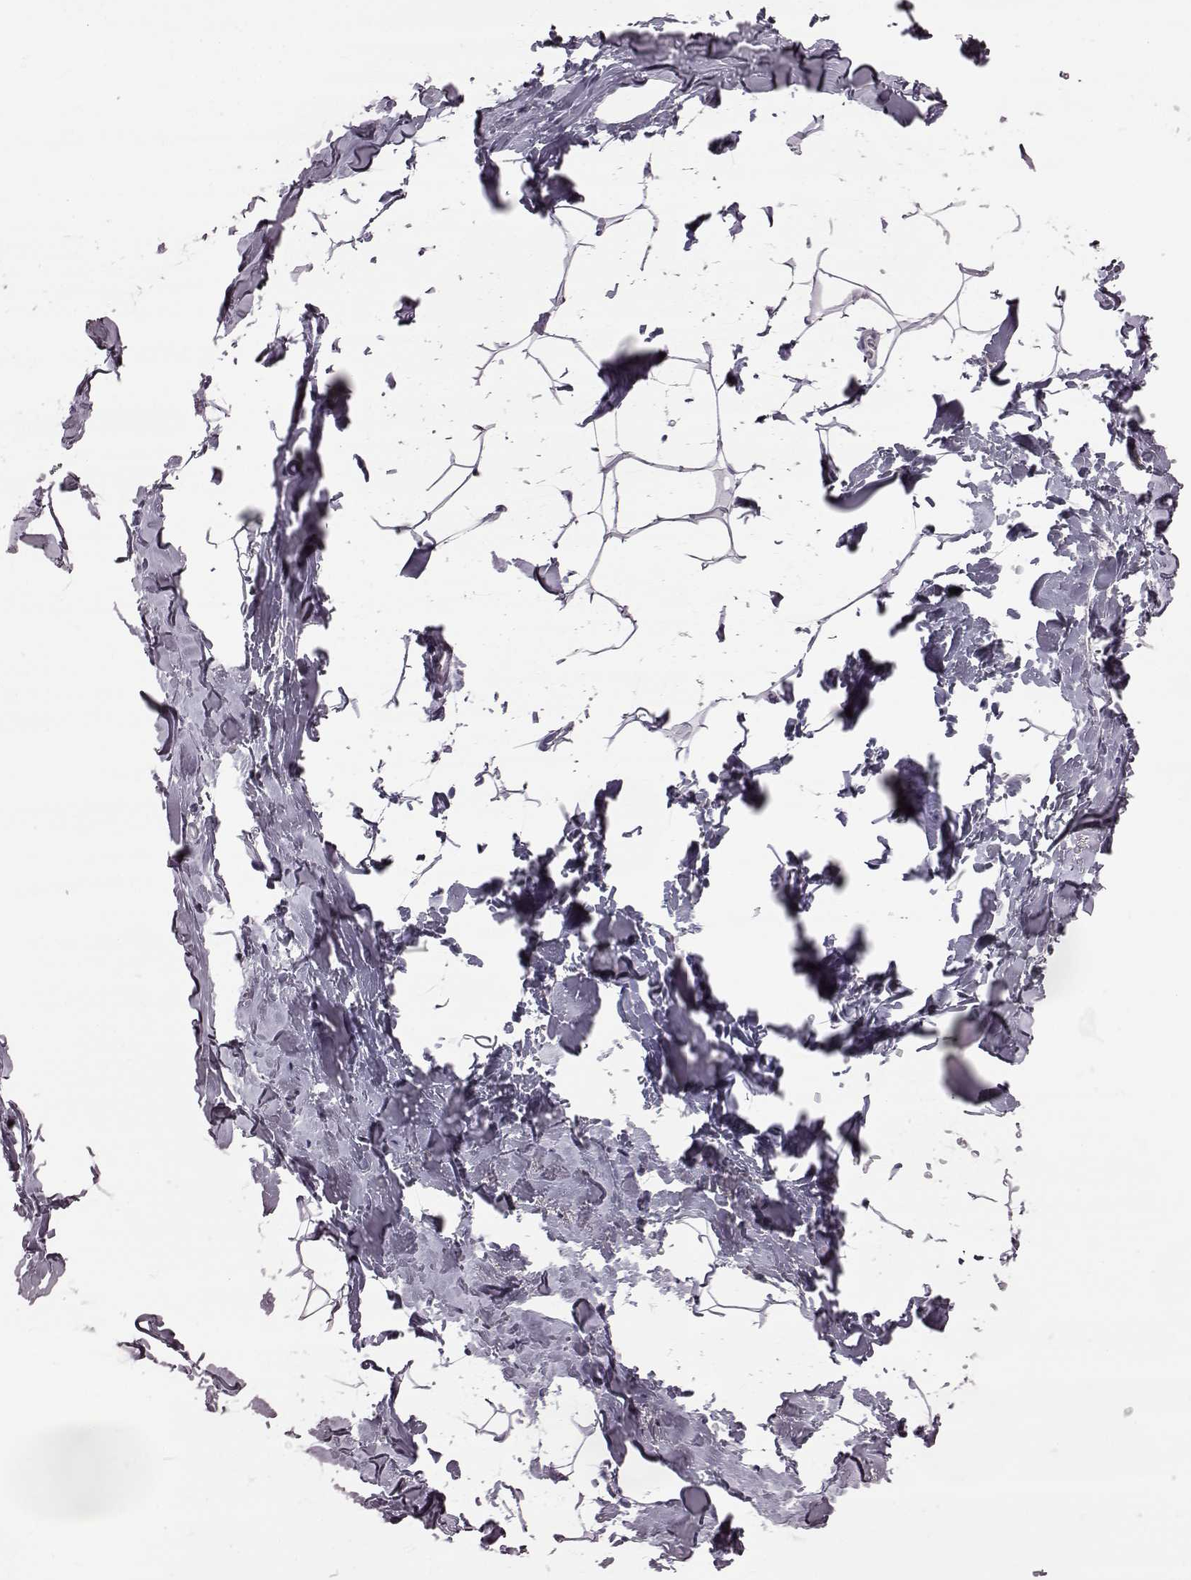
{"staining": {"intensity": "negative", "quantity": "none", "location": "none"}, "tissue": "breast", "cell_type": "Adipocytes", "image_type": "normal", "snomed": [{"axis": "morphology", "description": "Normal tissue, NOS"}, {"axis": "topography", "description": "Breast"}], "caption": "DAB immunohistochemical staining of normal human breast demonstrates no significant staining in adipocytes.", "gene": "ODAD4", "patient": {"sex": "female", "age": 32}}